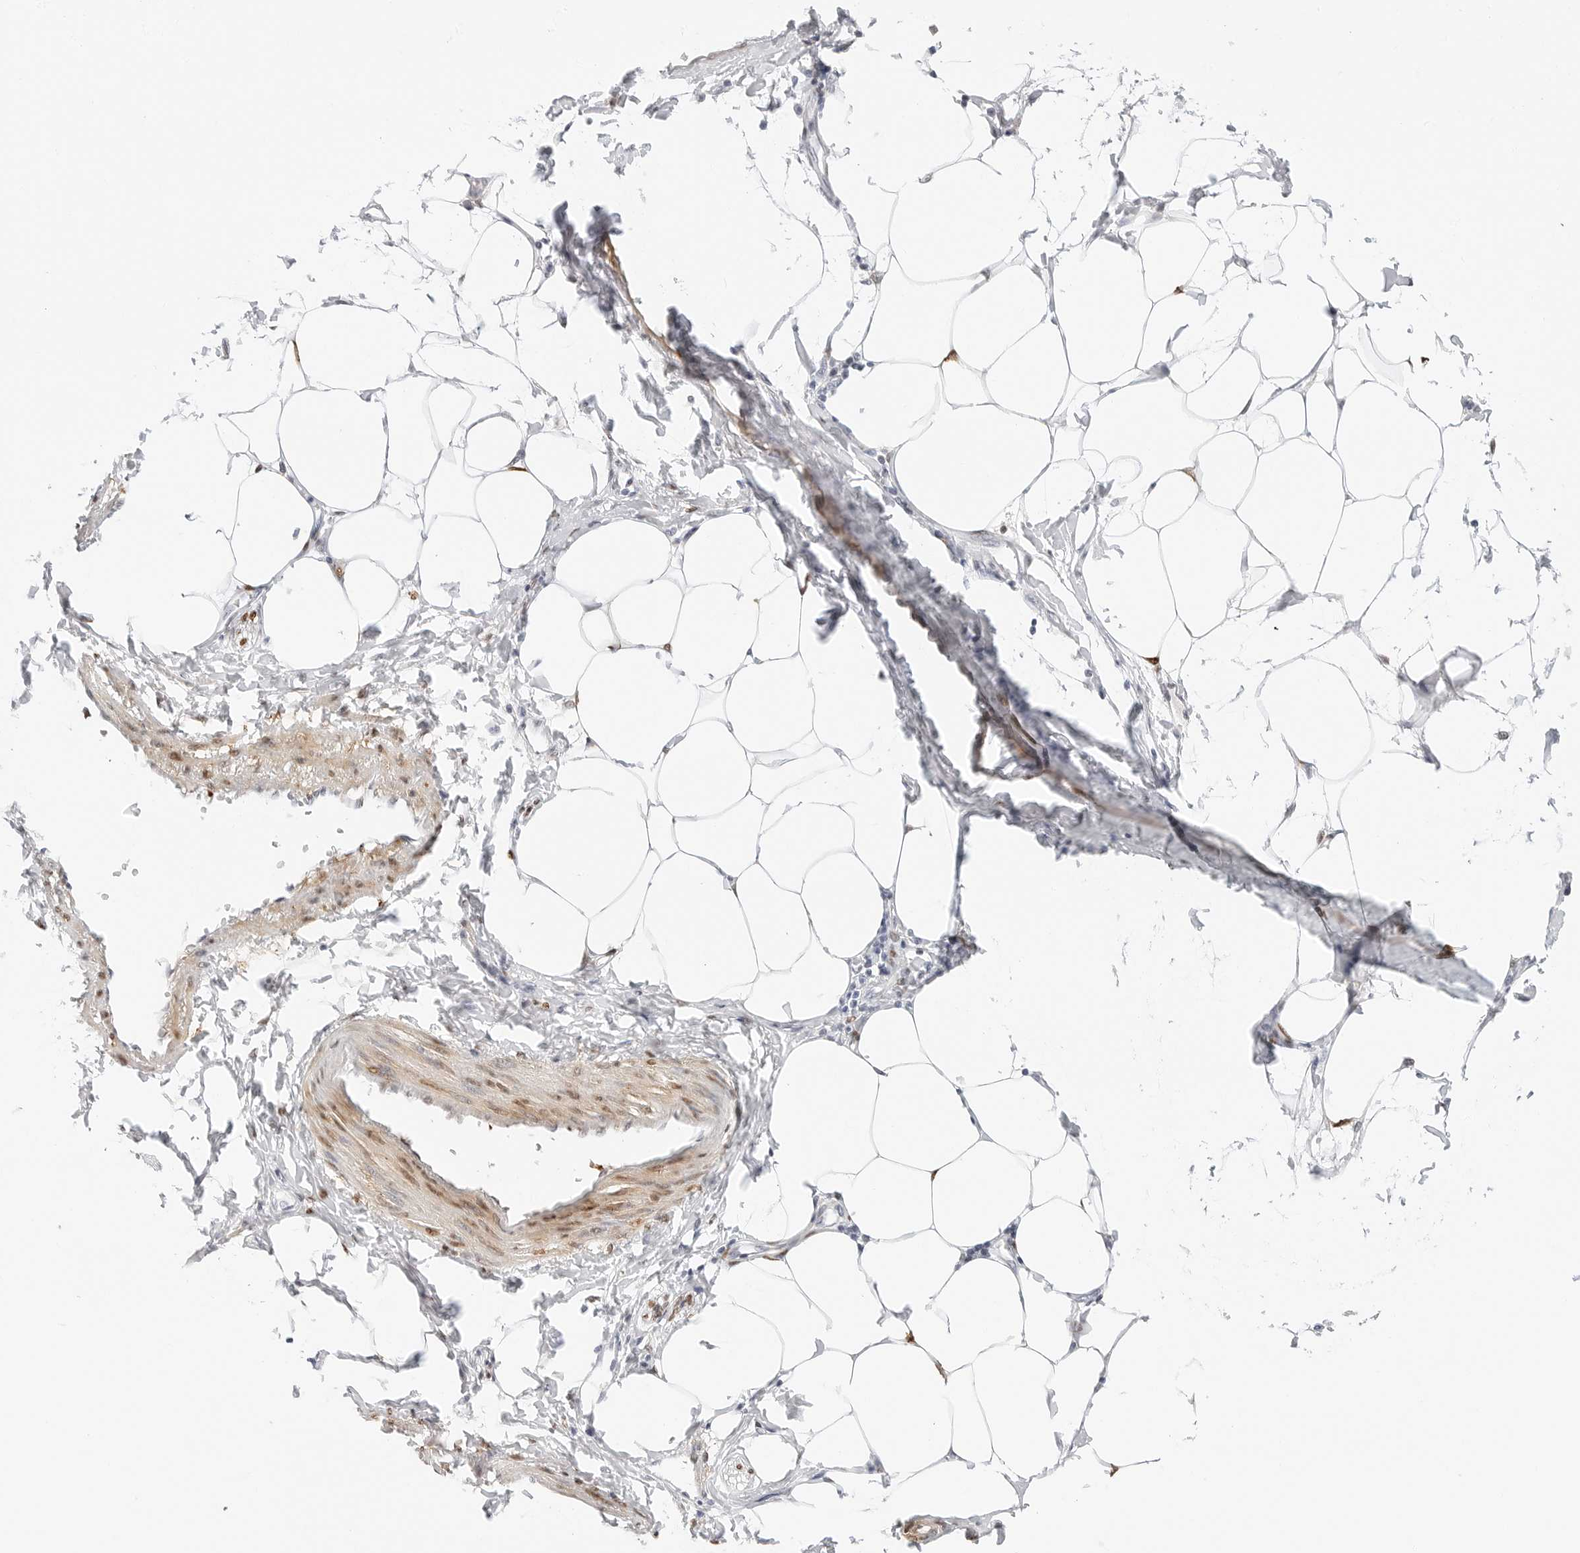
{"staining": {"intensity": "moderate", "quantity": "25%-75%", "location": "nuclear"}, "tissue": "smooth muscle", "cell_type": "Smooth muscle cells", "image_type": "normal", "snomed": [{"axis": "morphology", "description": "Normal tissue, NOS"}, {"axis": "morphology", "description": "Adenocarcinoma, NOS"}, {"axis": "topography", "description": "Smooth muscle"}, {"axis": "topography", "description": "Colon"}], "caption": "This photomicrograph displays immunohistochemistry (IHC) staining of normal human smooth muscle, with medium moderate nuclear staining in approximately 25%-75% of smooth muscle cells.", "gene": "SPIDR", "patient": {"sex": "male", "age": 14}}